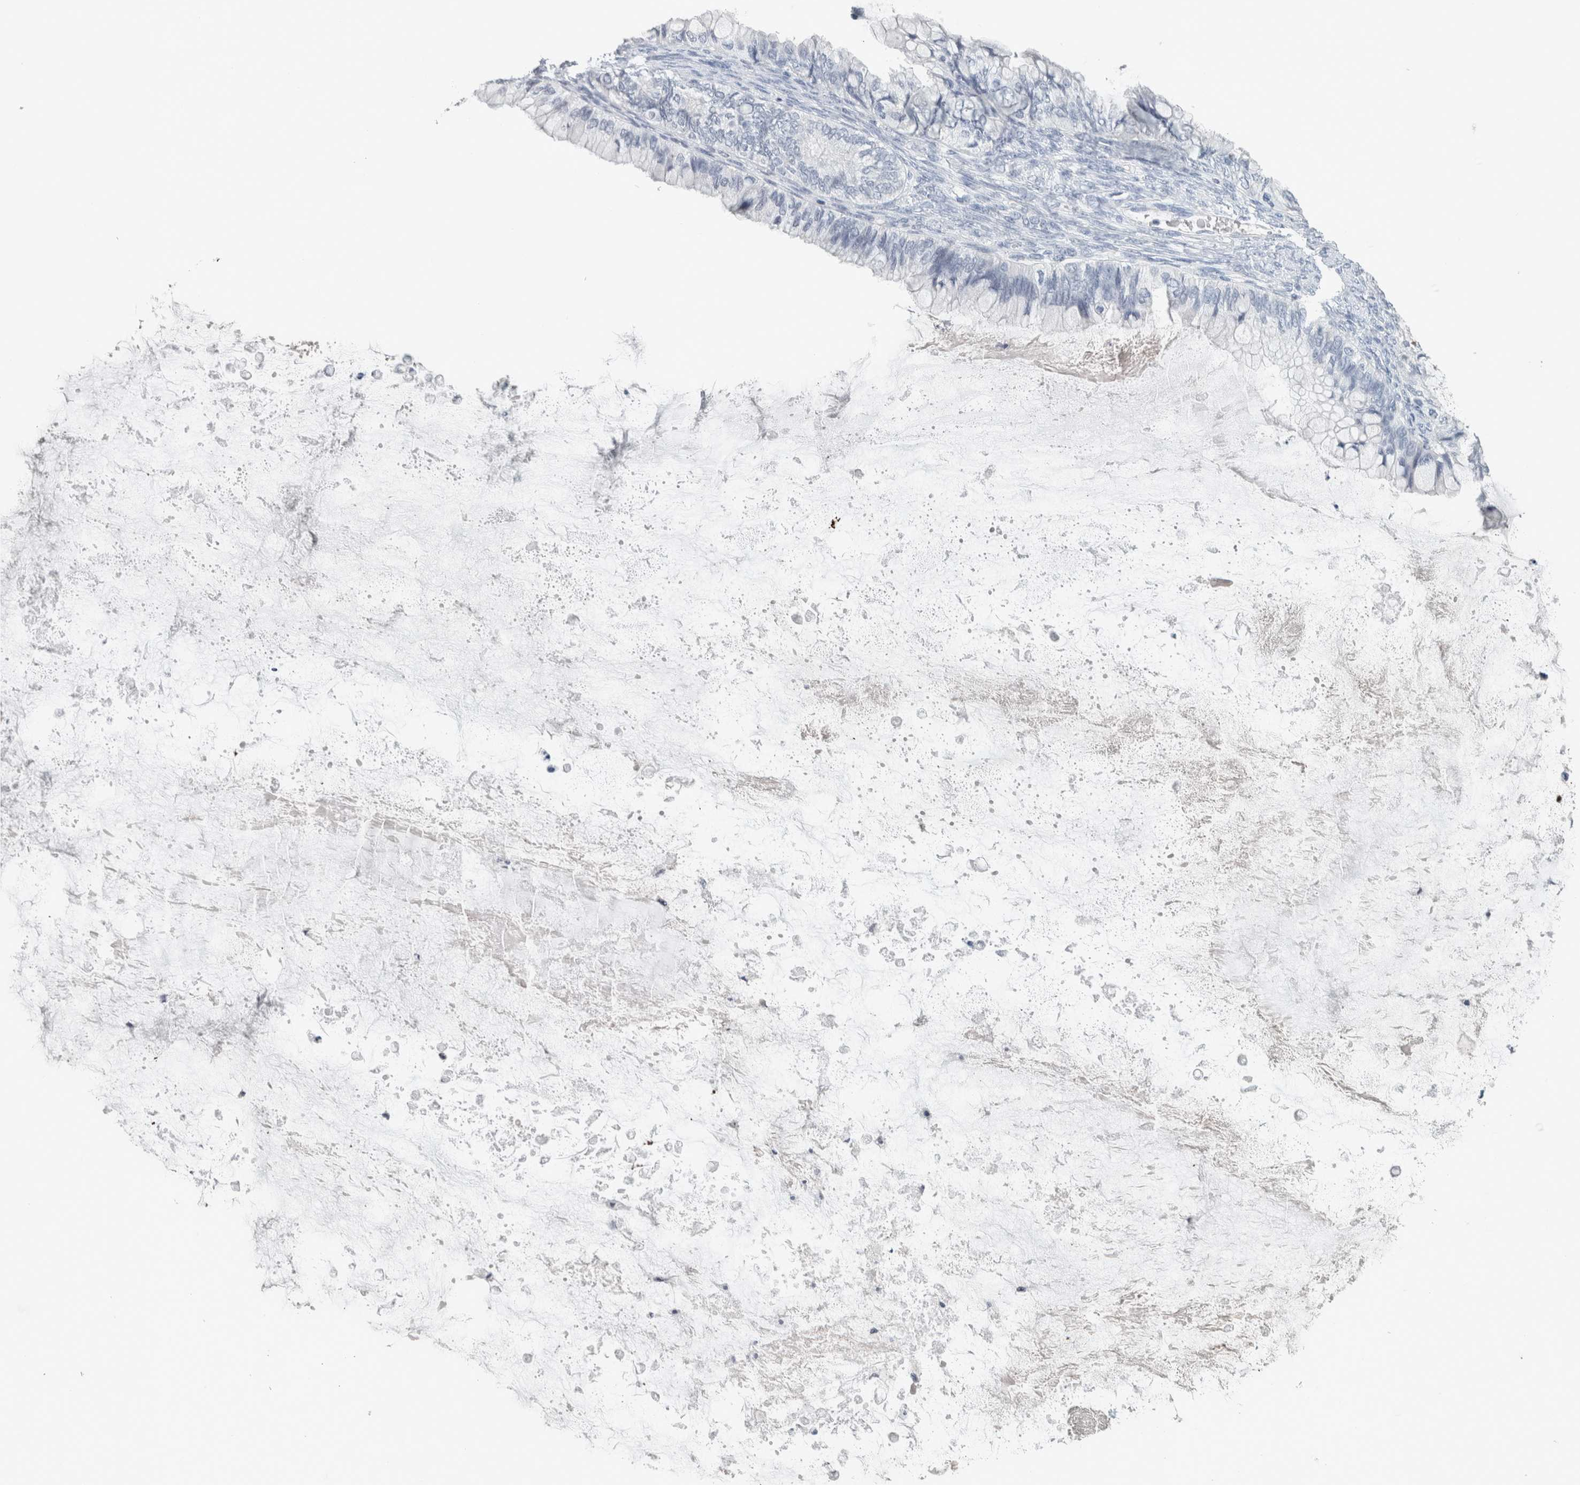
{"staining": {"intensity": "negative", "quantity": "none", "location": "none"}, "tissue": "ovarian cancer", "cell_type": "Tumor cells", "image_type": "cancer", "snomed": [{"axis": "morphology", "description": "Cystadenocarcinoma, mucinous, NOS"}, {"axis": "topography", "description": "Ovary"}], "caption": "A high-resolution image shows immunohistochemistry (IHC) staining of ovarian mucinous cystadenocarcinoma, which shows no significant staining in tumor cells. The staining was performed using DAB (3,3'-diaminobenzidine) to visualize the protein expression in brown, while the nuclei were stained in blue with hematoxylin (Magnification: 20x).", "gene": "CRAT", "patient": {"sex": "female", "age": 80}}